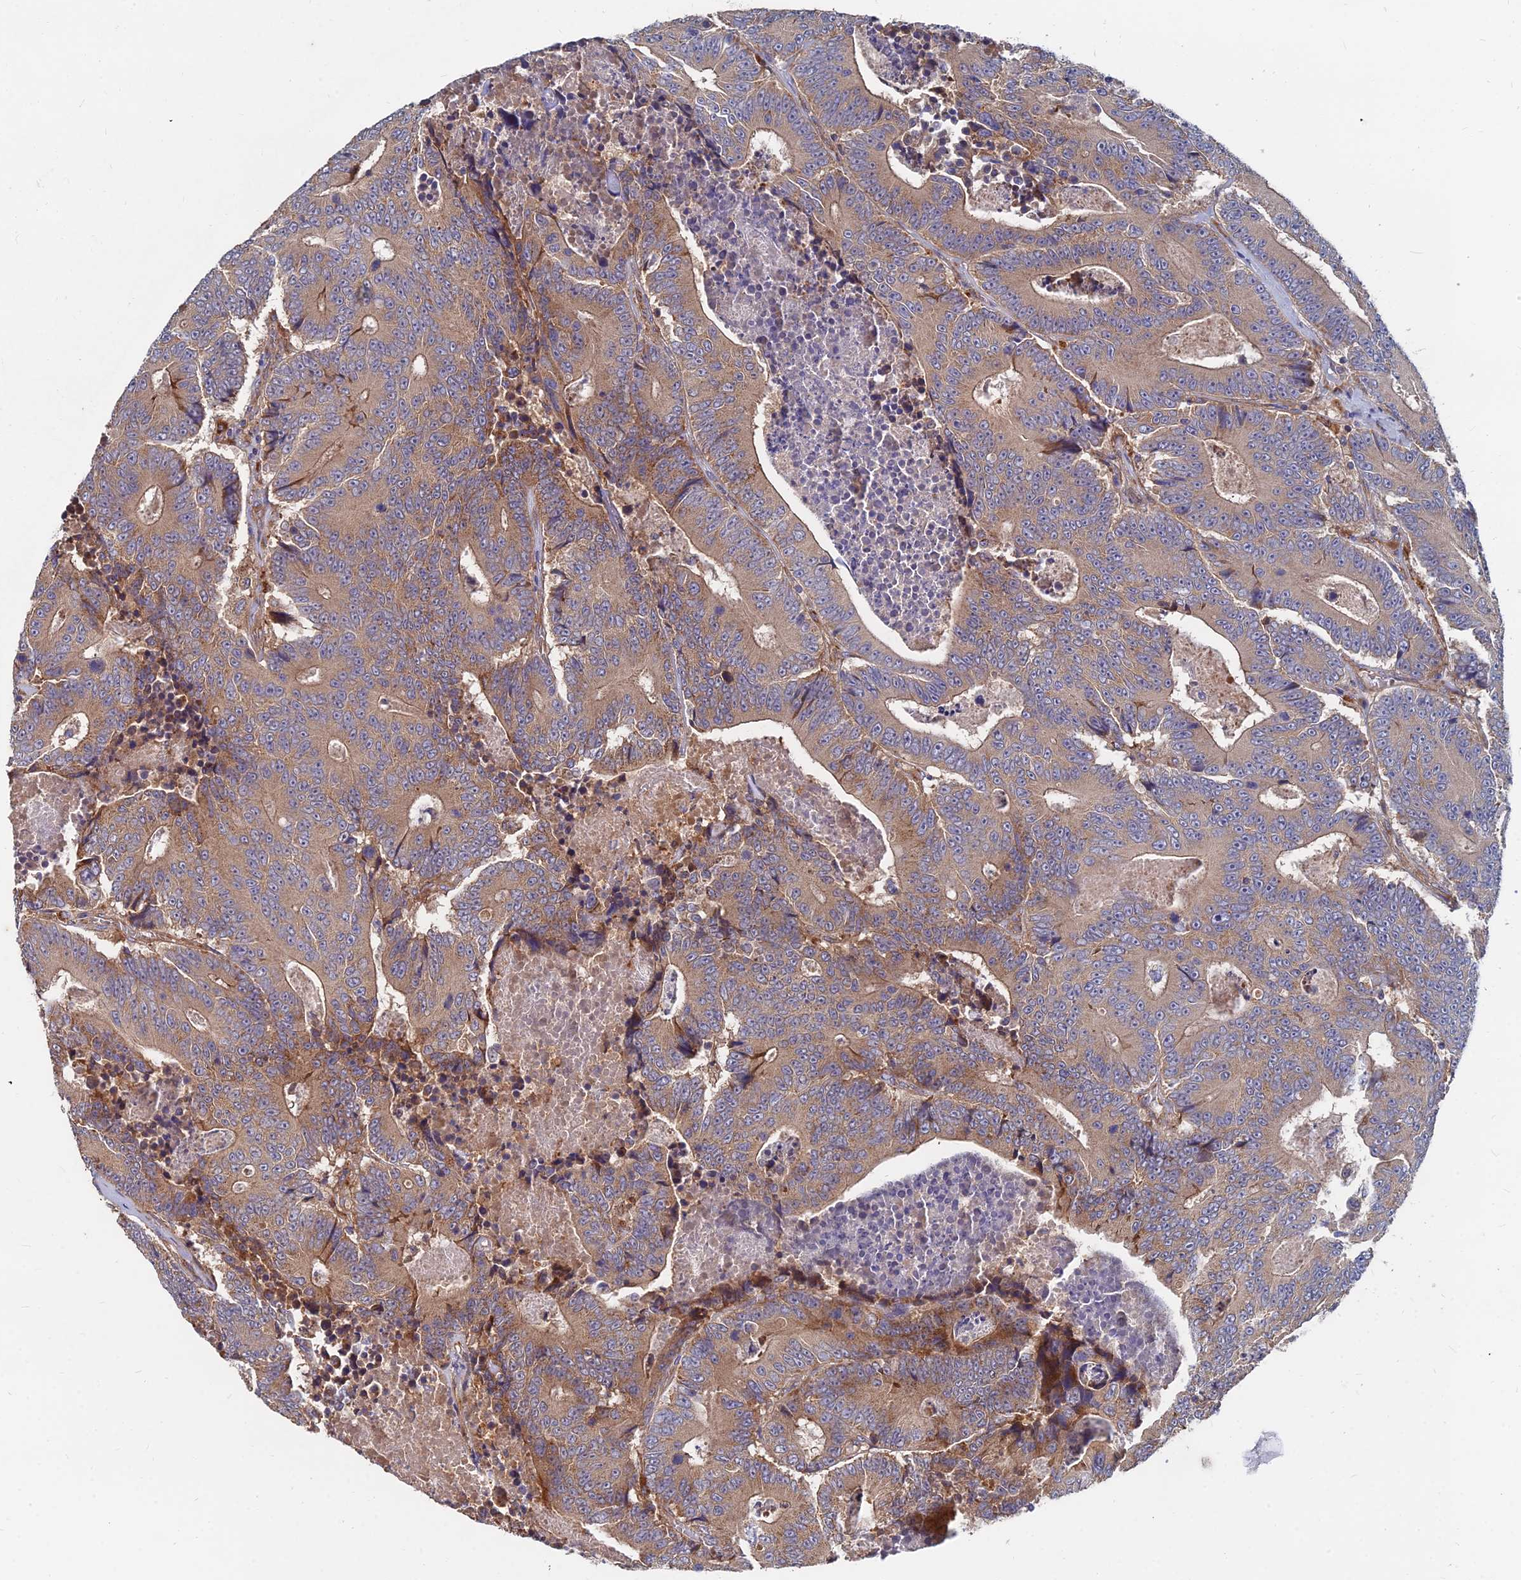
{"staining": {"intensity": "moderate", "quantity": ">75%", "location": "cytoplasmic/membranous"}, "tissue": "colorectal cancer", "cell_type": "Tumor cells", "image_type": "cancer", "snomed": [{"axis": "morphology", "description": "Adenocarcinoma, NOS"}, {"axis": "topography", "description": "Colon"}], "caption": "The immunohistochemical stain shows moderate cytoplasmic/membranous staining in tumor cells of adenocarcinoma (colorectal) tissue.", "gene": "CCZ1", "patient": {"sex": "male", "age": 83}}